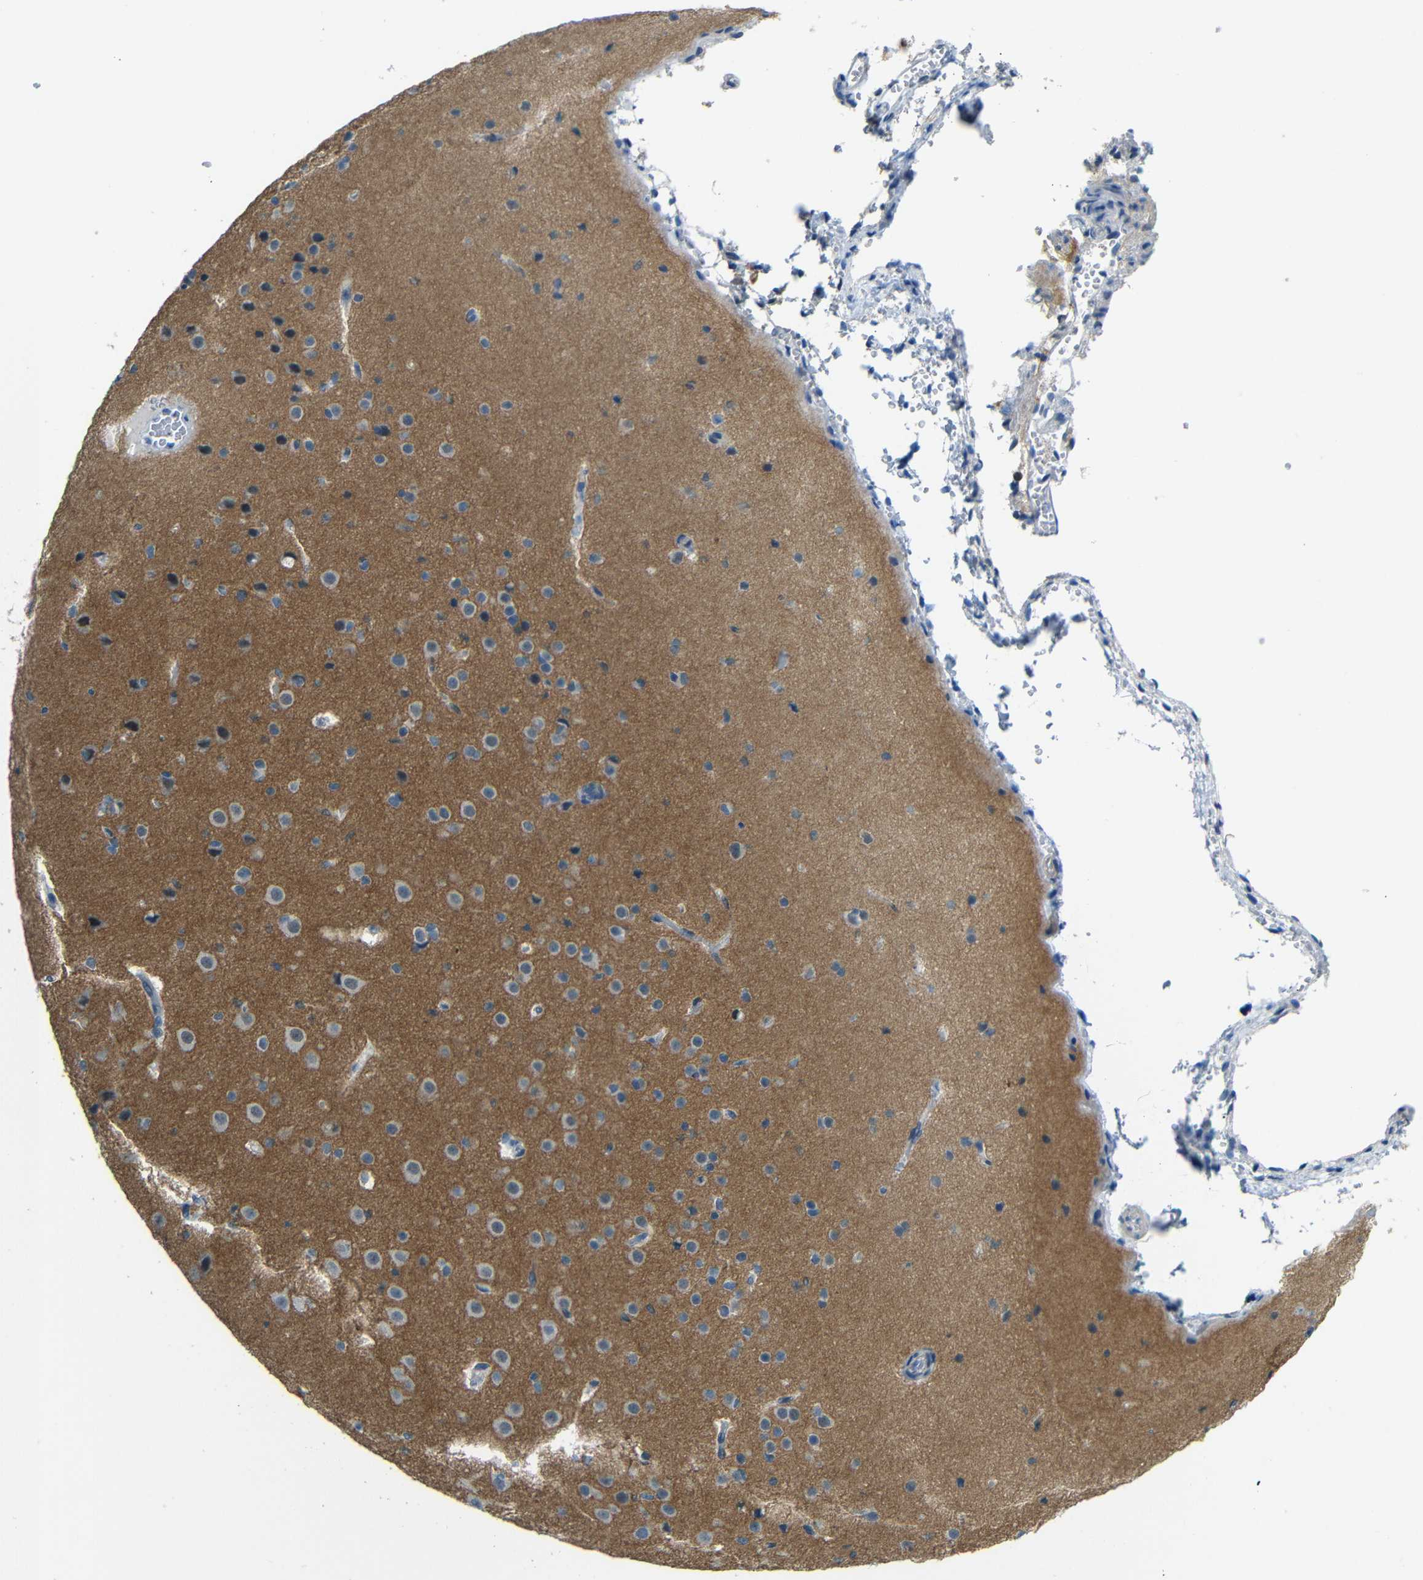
{"staining": {"intensity": "negative", "quantity": "none", "location": "none"}, "tissue": "cerebral cortex", "cell_type": "Endothelial cells", "image_type": "normal", "snomed": [{"axis": "morphology", "description": "Normal tissue, NOS"}, {"axis": "morphology", "description": "Developmental malformation"}, {"axis": "topography", "description": "Cerebral cortex"}], "caption": "The photomicrograph exhibits no significant expression in endothelial cells of cerebral cortex. Brightfield microscopy of immunohistochemistry (IHC) stained with DAB (brown) and hematoxylin (blue), captured at high magnification.", "gene": "GPR158", "patient": {"sex": "female", "age": 30}}